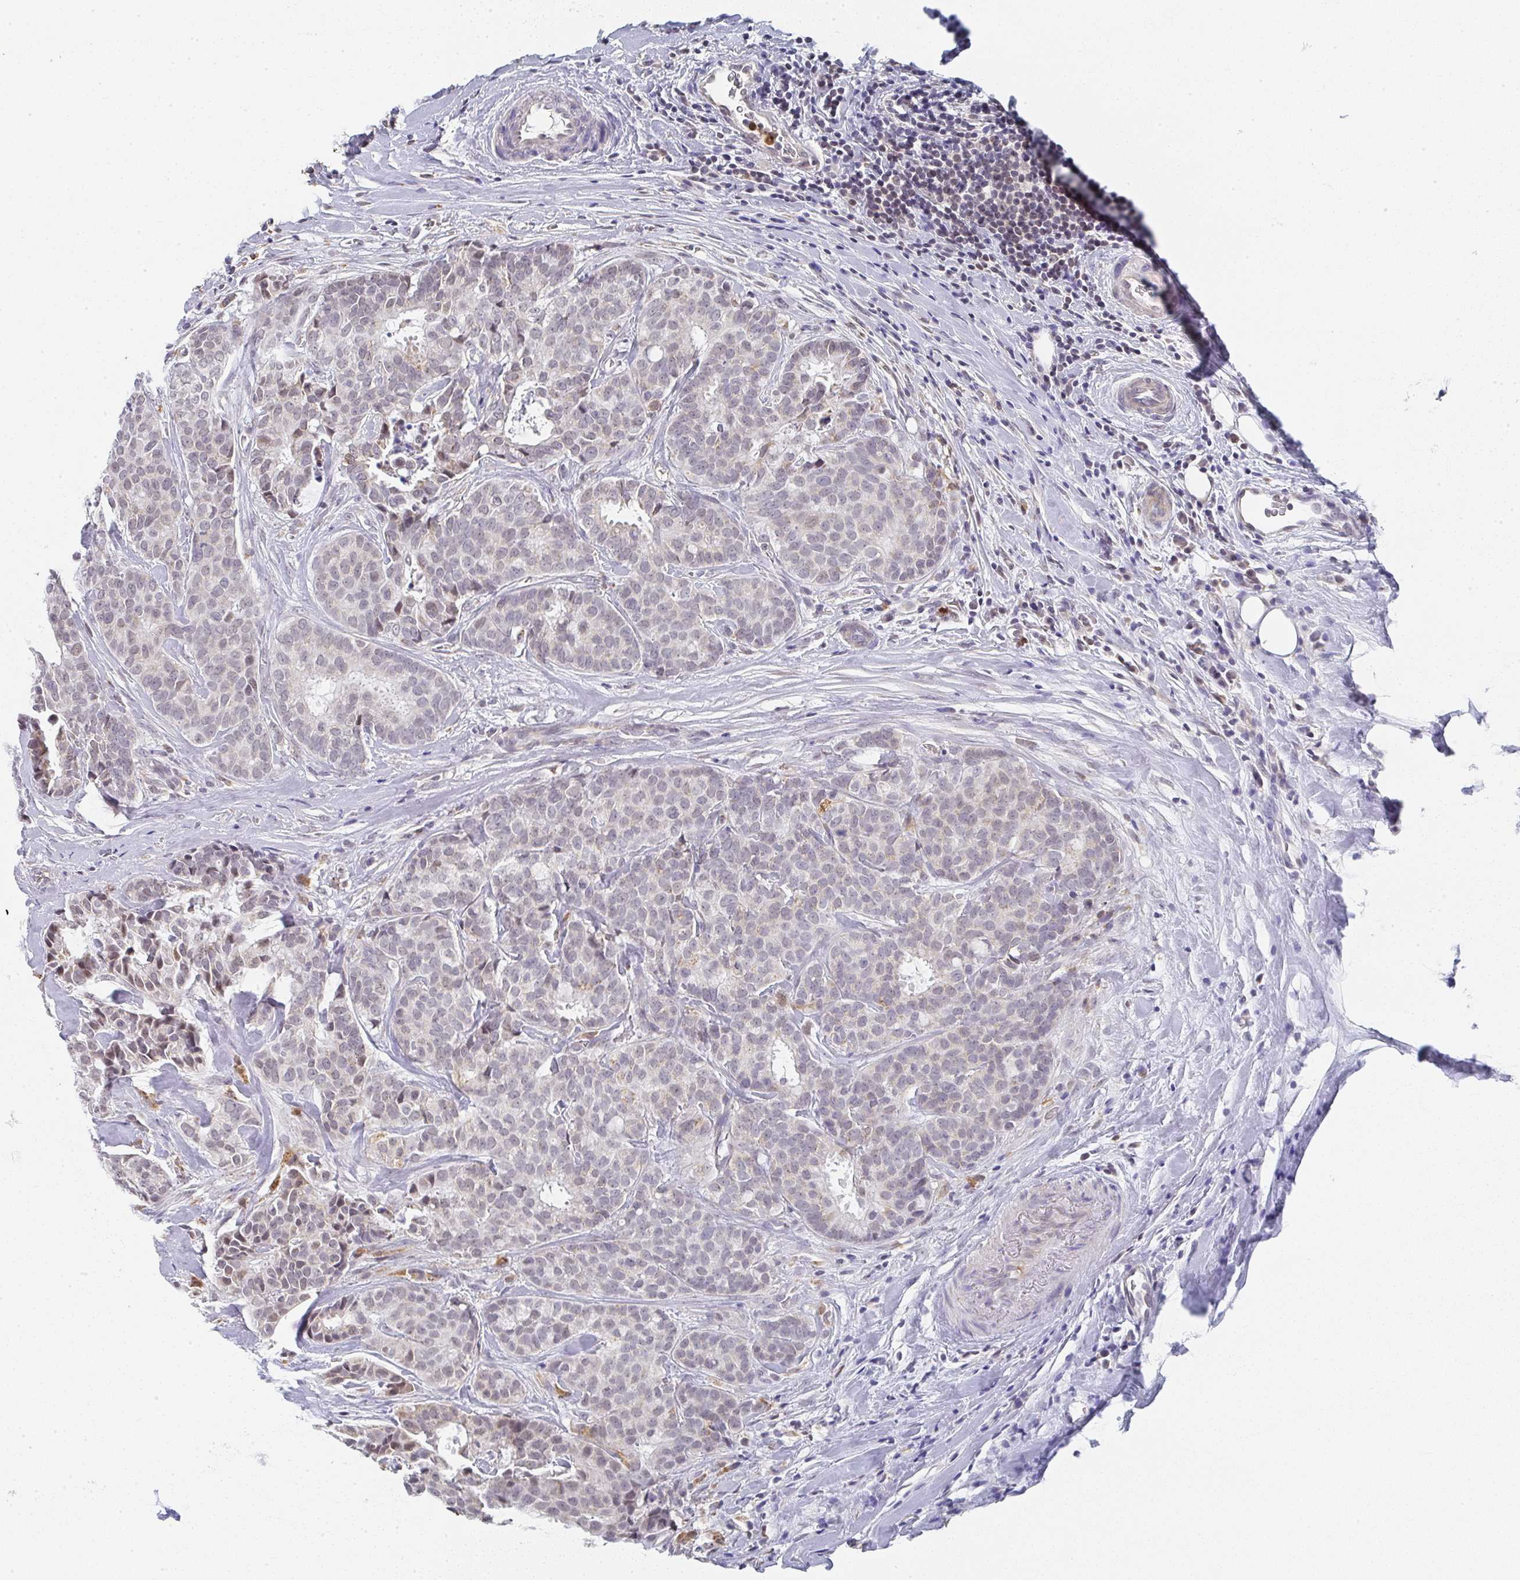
{"staining": {"intensity": "weak", "quantity": "25%-75%", "location": "nuclear"}, "tissue": "breast cancer", "cell_type": "Tumor cells", "image_type": "cancer", "snomed": [{"axis": "morphology", "description": "Duct carcinoma"}, {"axis": "topography", "description": "Breast"}], "caption": "Breast cancer stained for a protein demonstrates weak nuclear positivity in tumor cells.", "gene": "NCF1", "patient": {"sex": "female", "age": 84}}